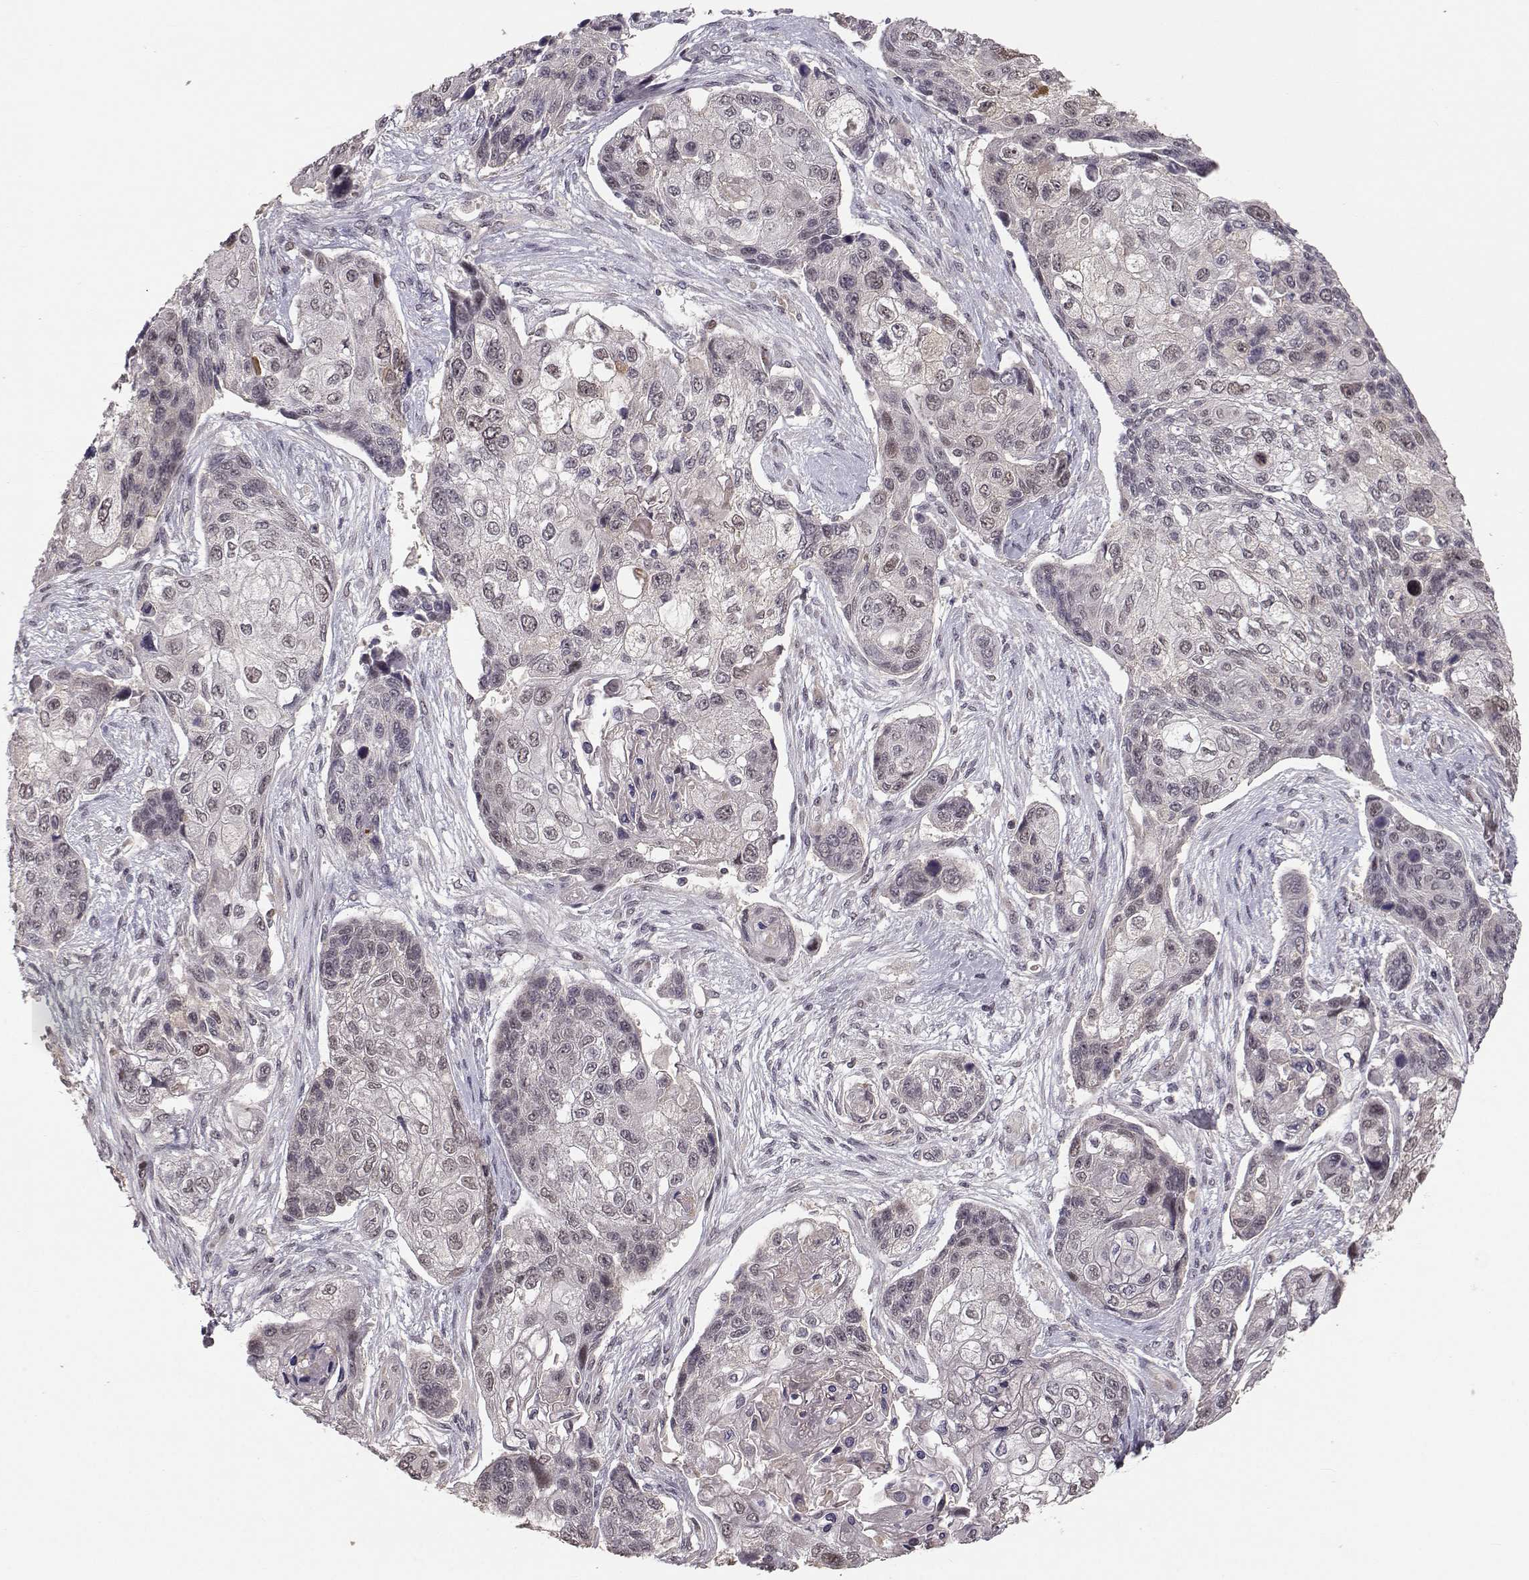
{"staining": {"intensity": "negative", "quantity": "none", "location": "none"}, "tissue": "lung cancer", "cell_type": "Tumor cells", "image_type": "cancer", "snomed": [{"axis": "morphology", "description": "Squamous cell carcinoma, NOS"}, {"axis": "topography", "description": "Lung"}], "caption": "The photomicrograph demonstrates no significant expression in tumor cells of squamous cell carcinoma (lung).", "gene": "PLEKHG3", "patient": {"sex": "male", "age": 69}}